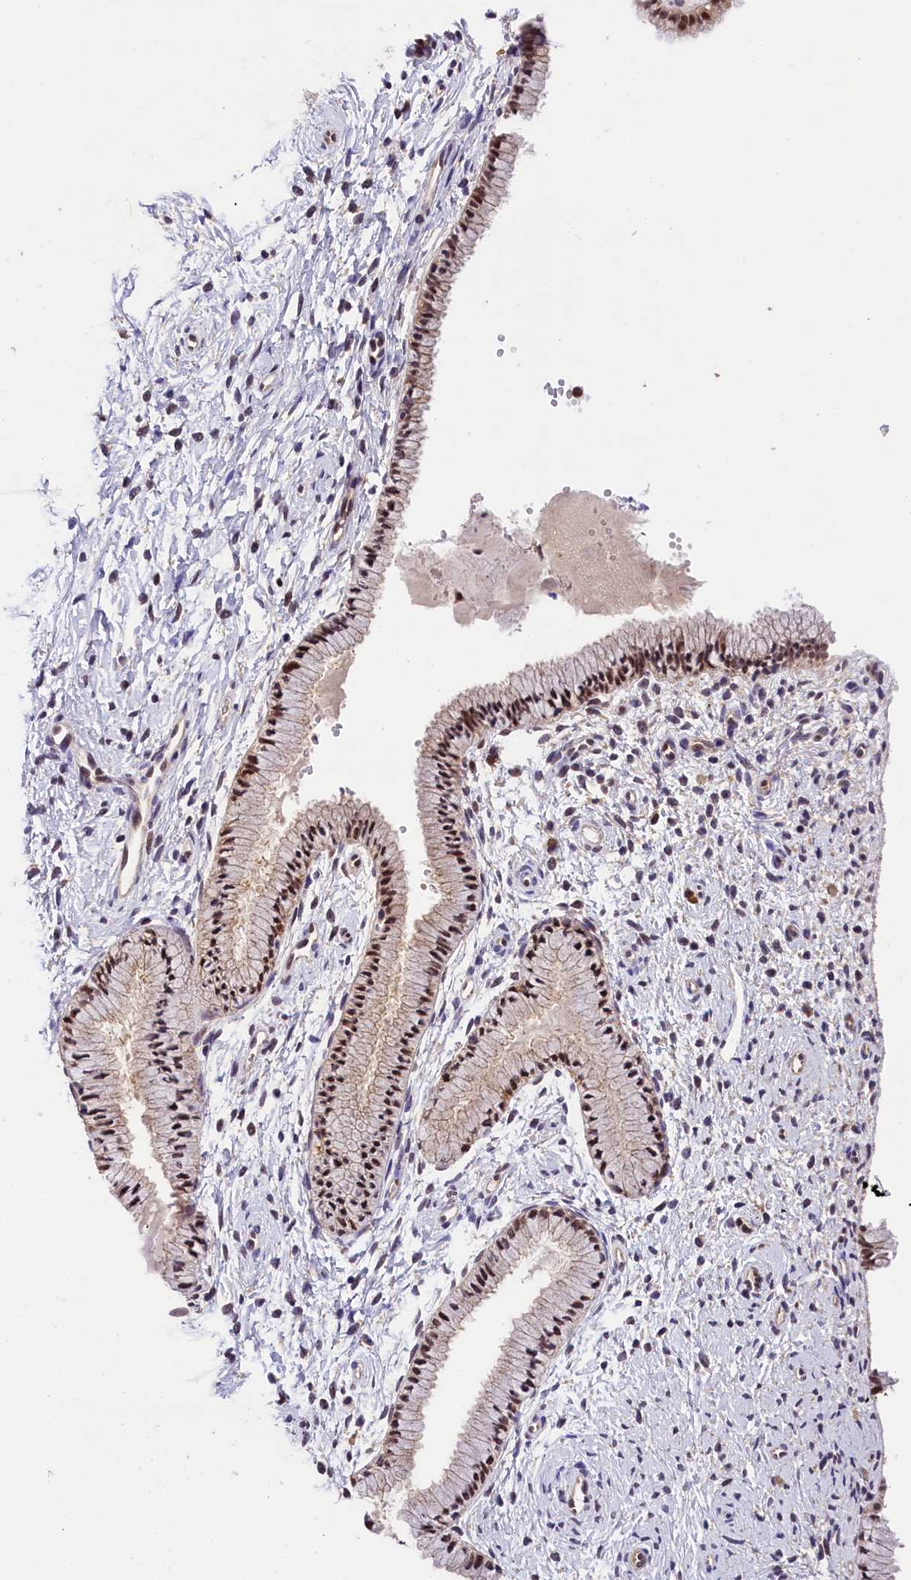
{"staining": {"intensity": "moderate", "quantity": ">75%", "location": "cytoplasmic/membranous,nuclear"}, "tissue": "cervix", "cell_type": "Glandular cells", "image_type": "normal", "snomed": [{"axis": "morphology", "description": "Normal tissue, NOS"}, {"axis": "topography", "description": "Cervix"}], "caption": "Cervix stained for a protein (brown) demonstrates moderate cytoplasmic/membranous,nuclear positive expression in about >75% of glandular cells.", "gene": "EIF6", "patient": {"sex": "female", "age": 33}}